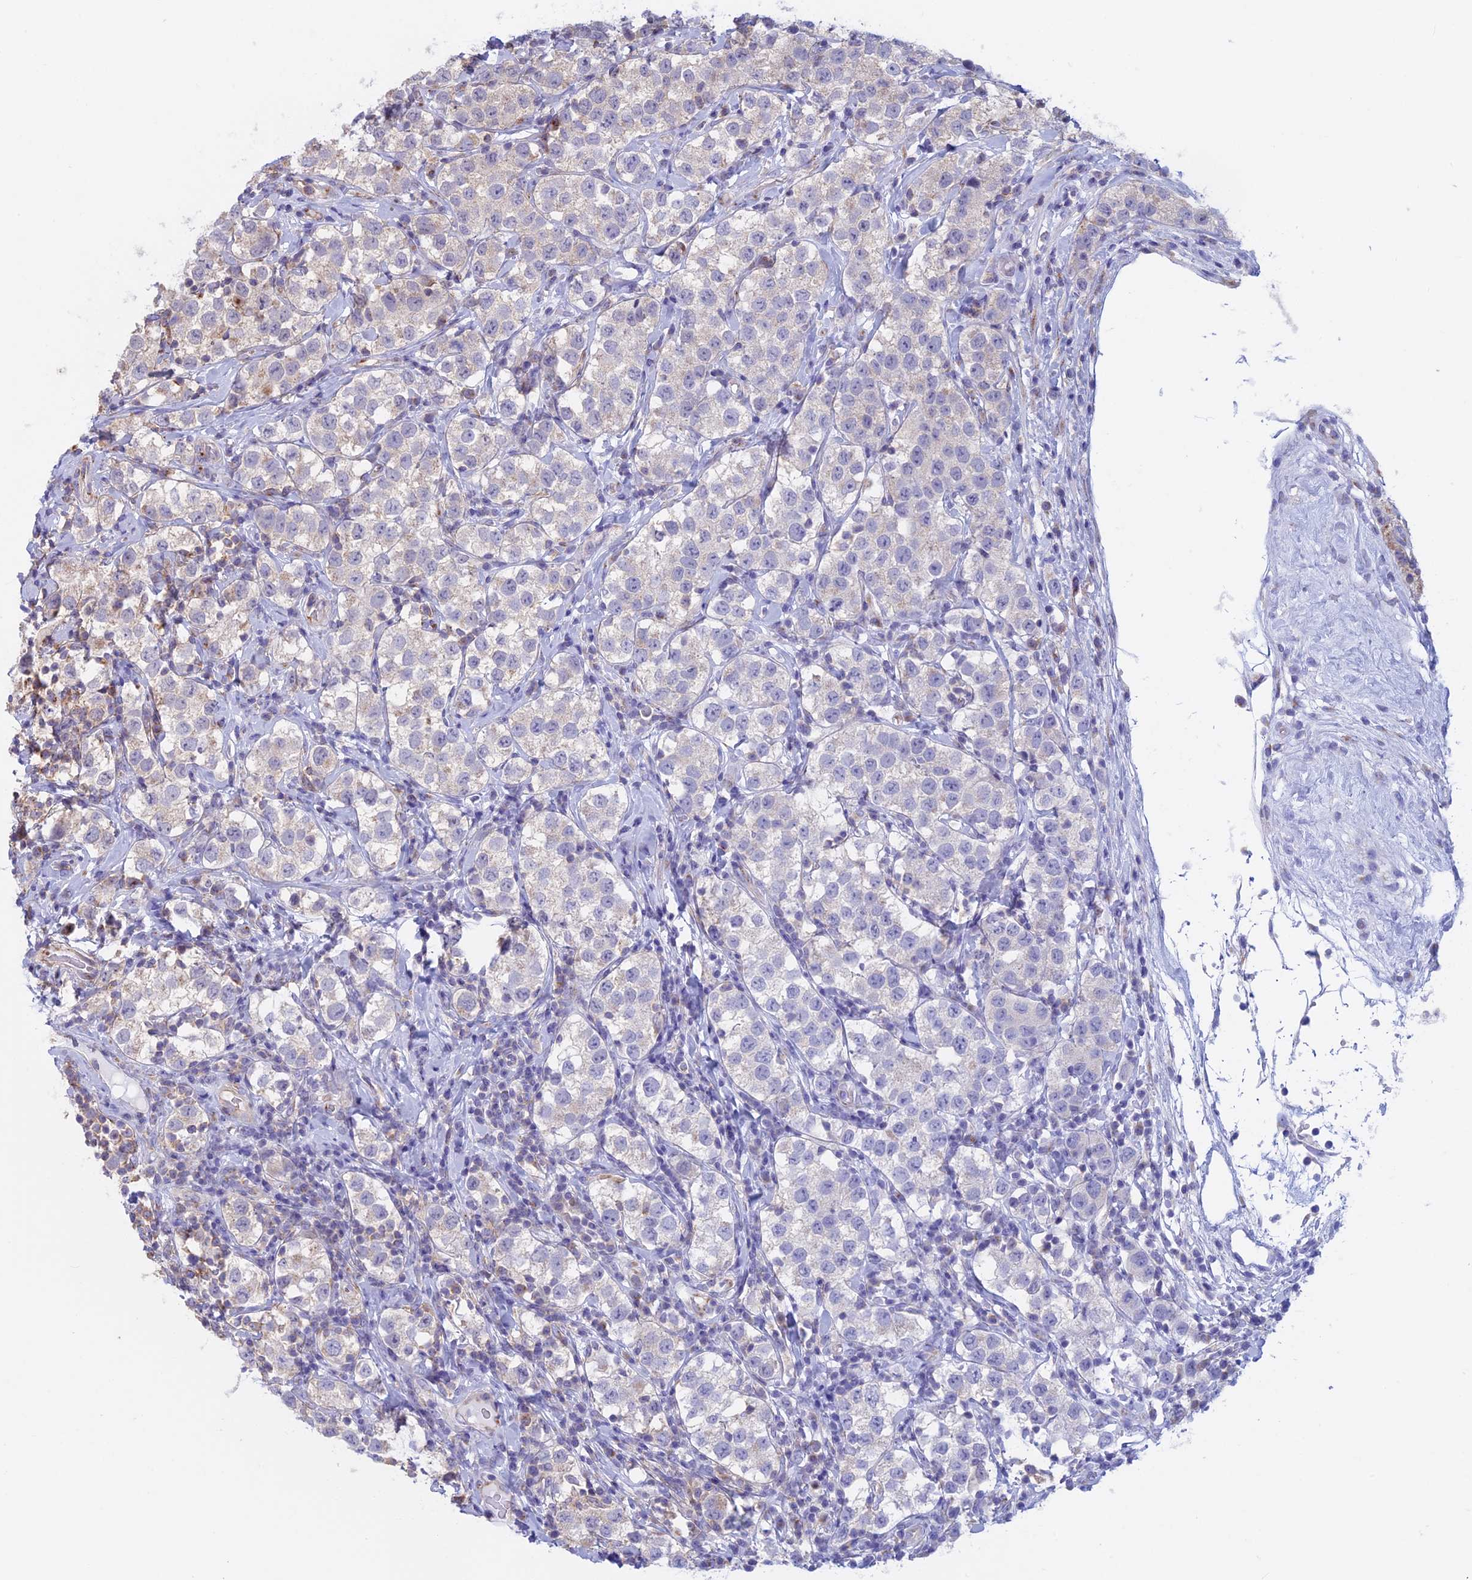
{"staining": {"intensity": "weak", "quantity": "25%-75%", "location": "cytoplasmic/membranous"}, "tissue": "testis cancer", "cell_type": "Tumor cells", "image_type": "cancer", "snomed": [{"axis": "morphology", "description": "Seminoma, NOS"}, {"axis": "topography", "description": "Testis"}], "caption": "Testis cancer was stained to show a protein in brown. There is low levels of weak cytoplasmic/membranous staining in about 25%-75% of tumor cells.", "gene": "CLINT1", "patient": {"sex": "male", "age": 34}}